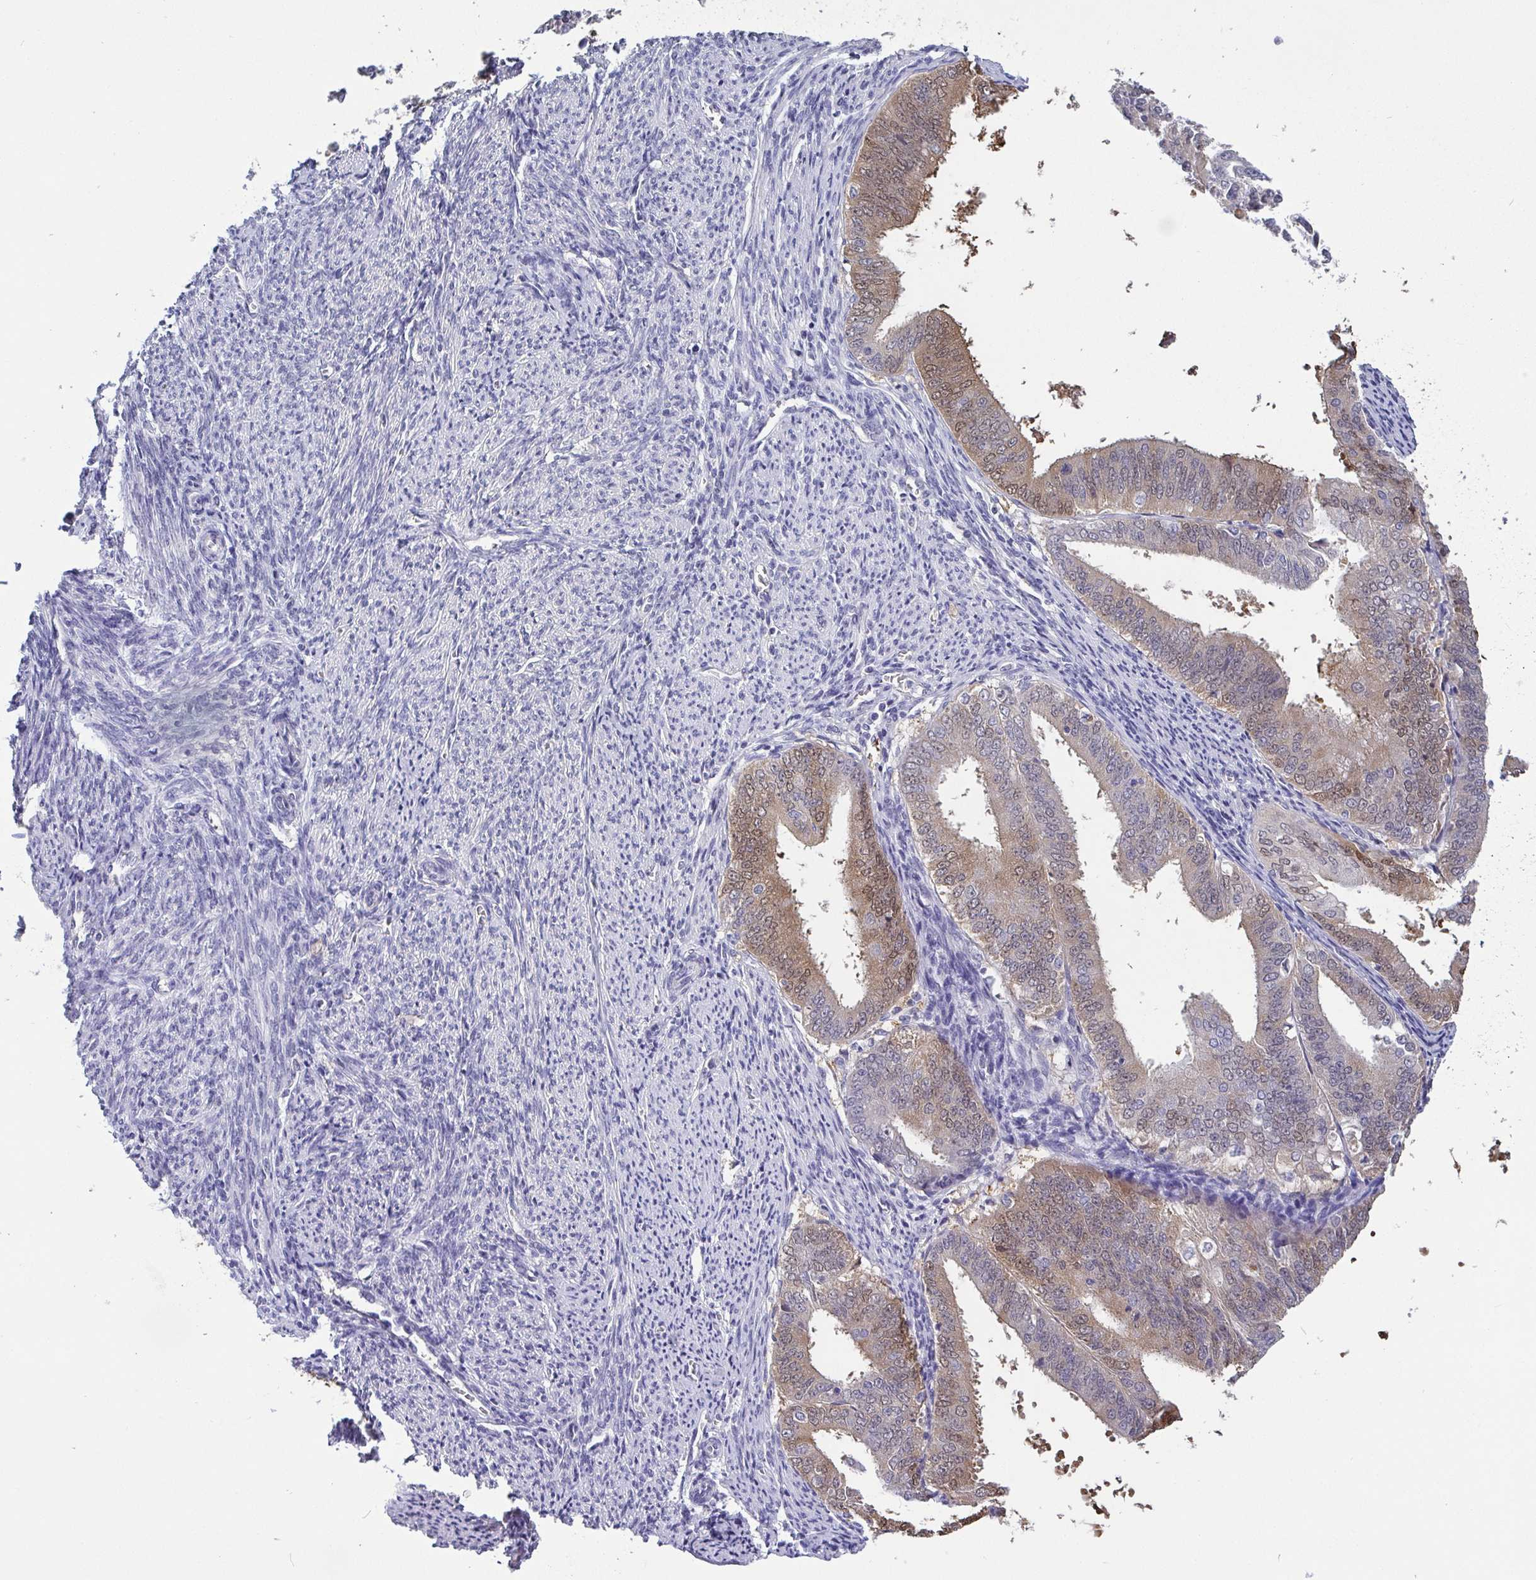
{"staining": {"intensity": "weak", "quantity": "25%-75%", "location": "cytoplasmic/membranous,nuclear"}, "tissue": "endometrial cancer", "cell_type": "Tumor cells", "image_type": "cancer", "snomed": [{"axis": "morphology", "description": "Adenocarcinoma, NOS"}, {"axis": "topography", "description": "Endometrium"}], "caption": "The immunohistochemical stain labels weak cytoplasmic/membranous and nuclear expression in tumor cells of endometrial adenocarcinoma tissue.", "gene": "IDH1", "patient": {"sex": "female", "age": 63}}